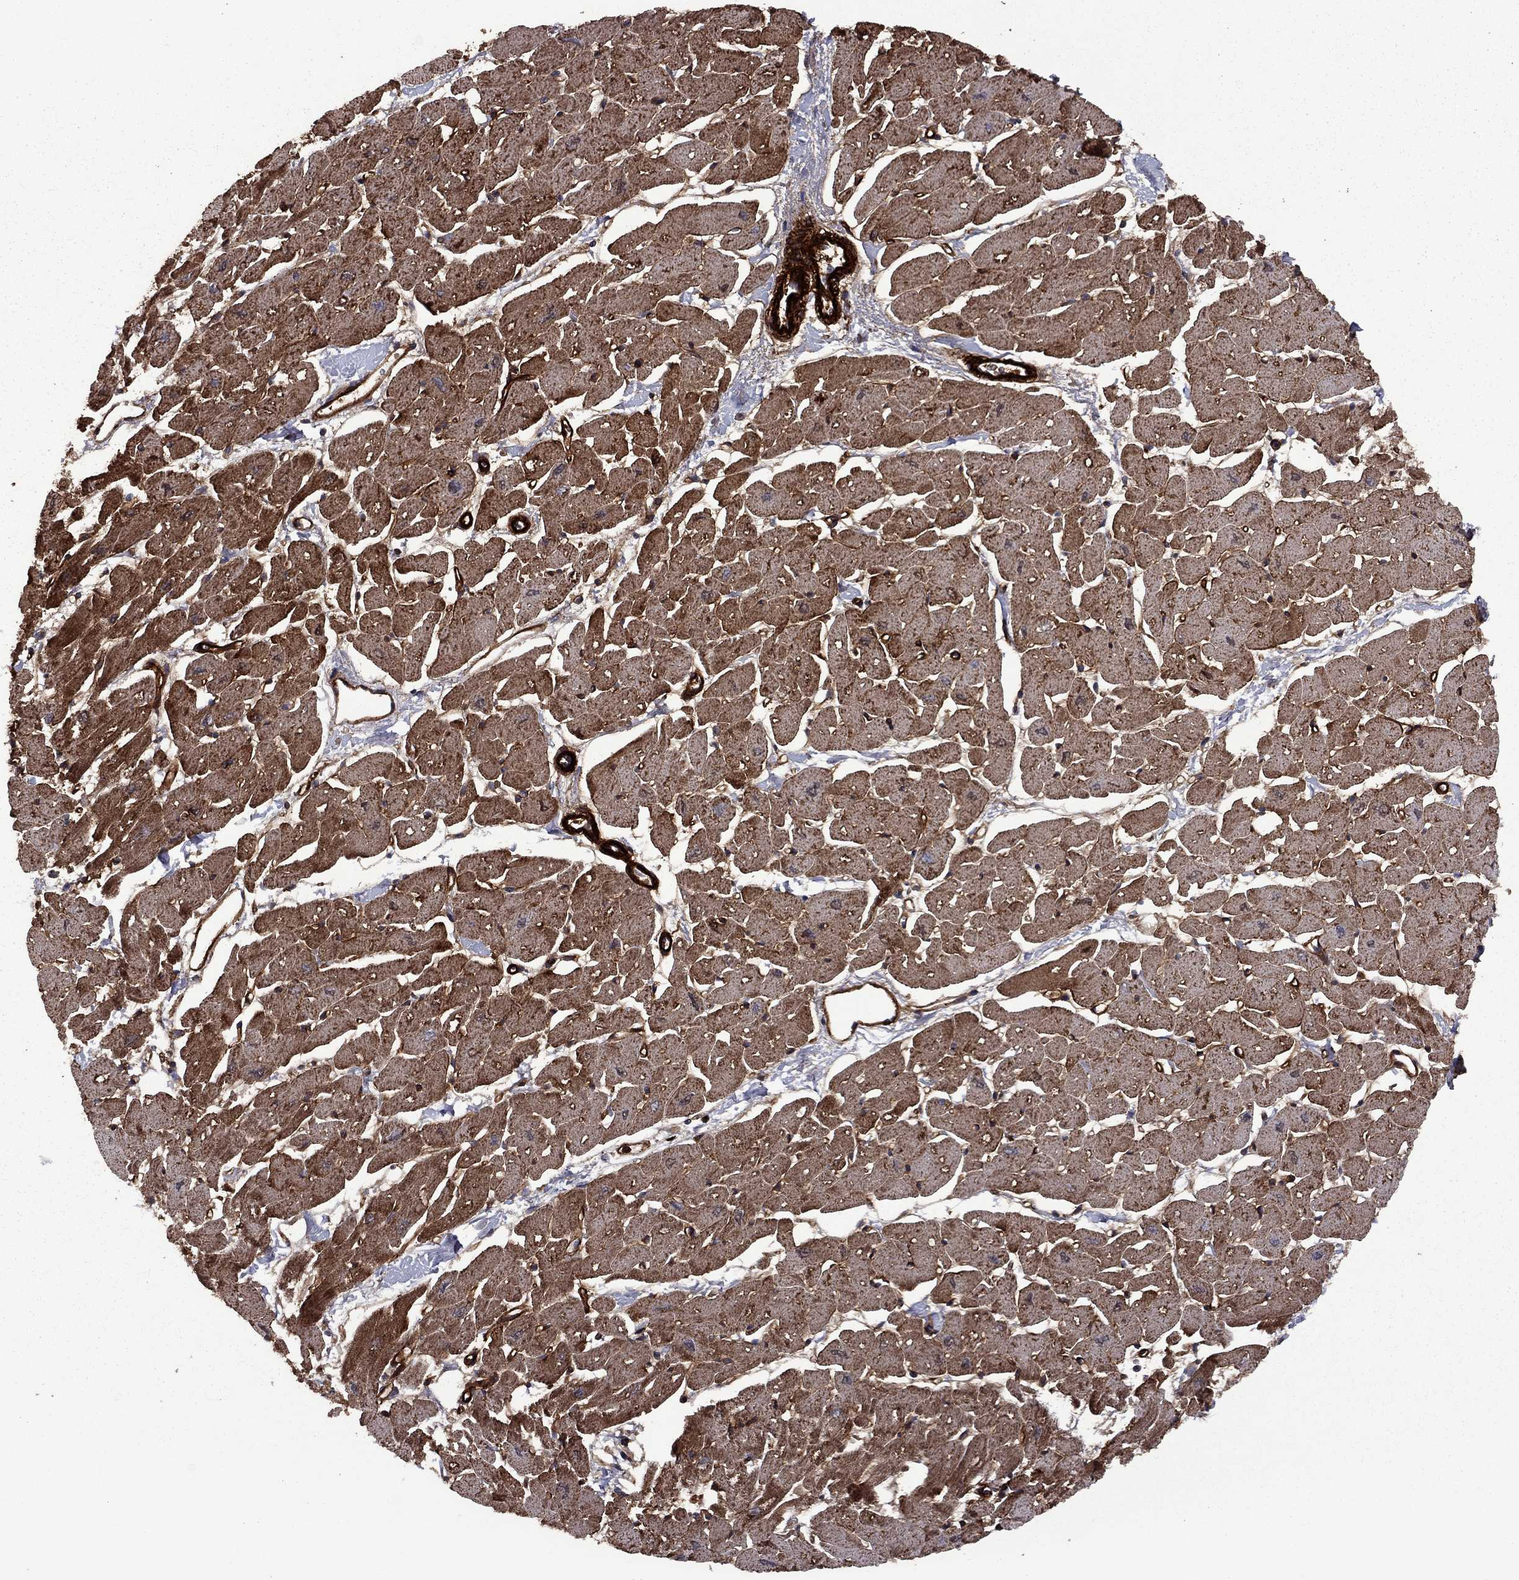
{"staining": {"intensity": "strong", "quantity": ">75%", "location": "cytoplasmic/membranous"}, "tissue": "heart muscle", "cell_type": "Cardiomyocytes", "image_type": "normal", "snomed": [{"axis": "morphology", "description": "Normal tissue, NOS"}, {"axis": "topography", "description": "Heart"}], "caption": "High-power microscopy captured an IHC micrograph of normal heart muscle, revealing strong cytoplasmic/membranous staining in approximately >75% of cardiomyocytes.", "gene": "COL18A1", "patient": {"sex": "male", "age": 57}}